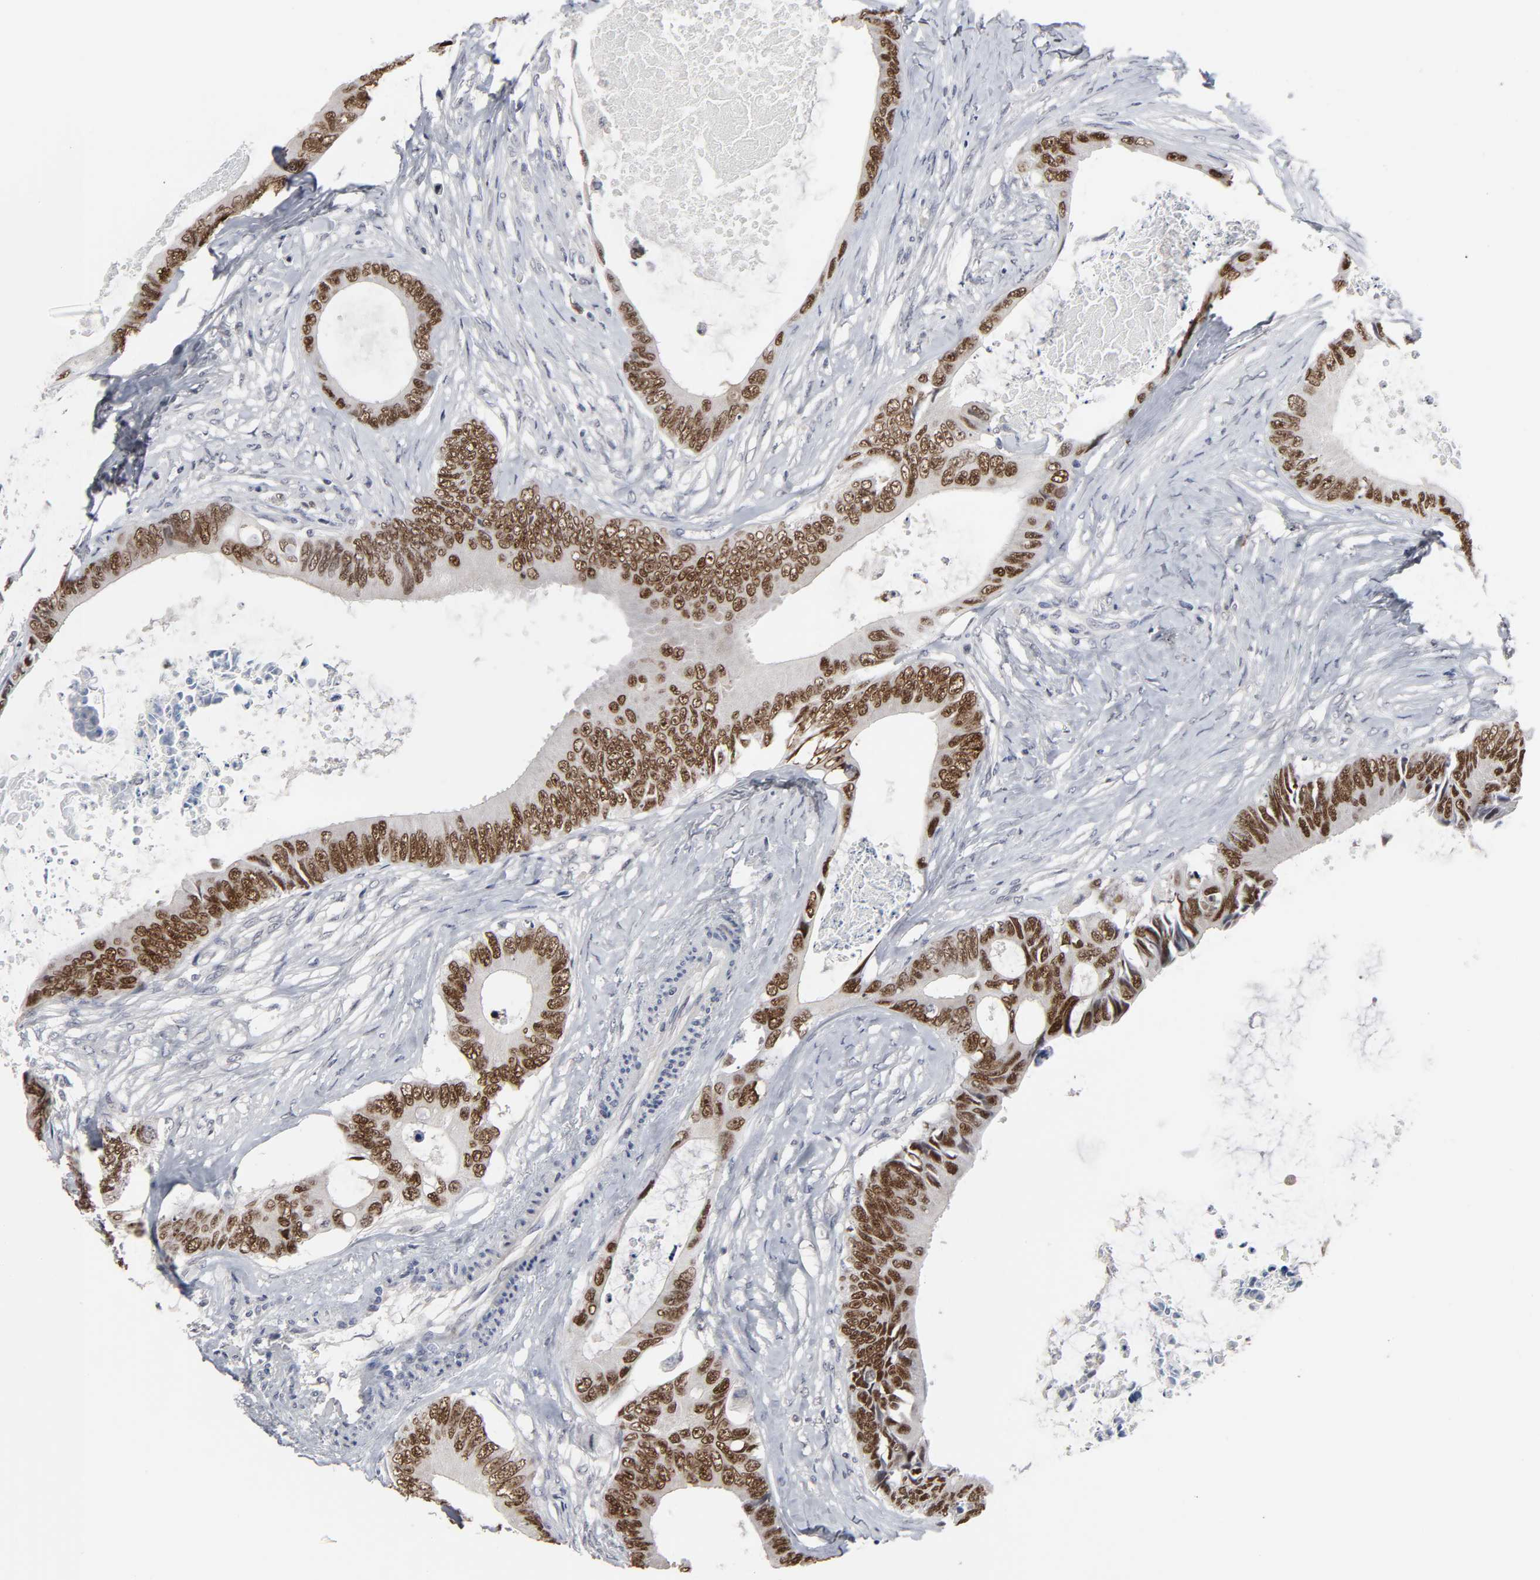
{"staining": {"intensity": "strong", "quantity": ">75%", "location": "nuclear"}, "tissue": "colorectal cancer", "cell_type": "Tumor cells", "image_type": "cancer", "snomed": [{"axis": "morphology", "description": "Normal tissue, NOS"}, {"axis": "morphology", "description": "Adenocarcinoma, NOS"}, {"axis": "topography", "description": "Rectum"}, {"axis": "topography", "description": "Peripheral nerve tissue"}], "caption": "Human colorectal adenocarcinoma stained with a brown dye displays strong nuclear positive staining in about >75% of tumor cells.", "gene": "HNF4A", "patient": {"sex": "female", "age": 77}}